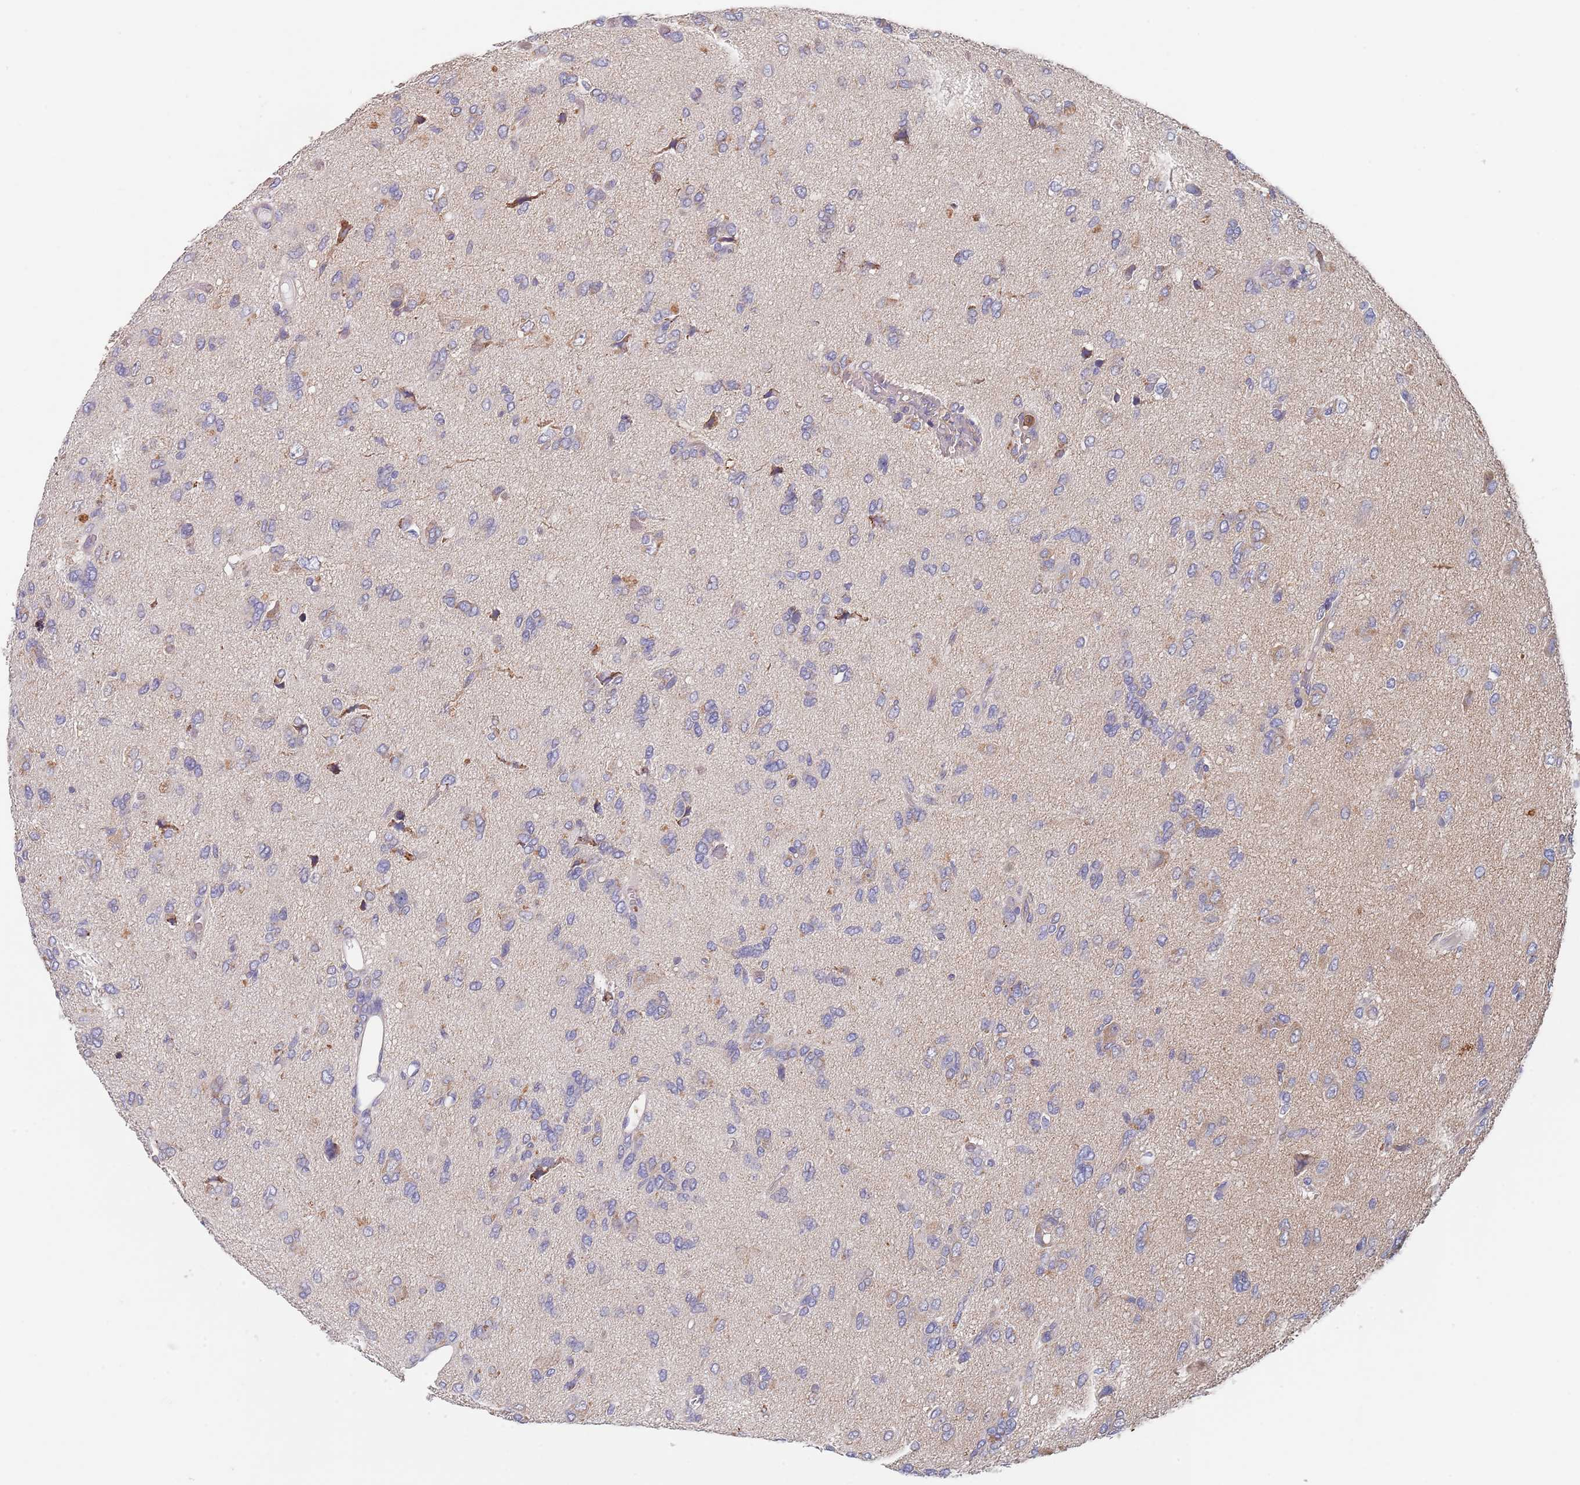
{"staining": {"intensity": "negative", "quantity": "none", "location": "none"}, "tissue": "glioma", "cell_type": "Tumor cells", "image_type": "cancer", "snomed": [{"axis": "morphology", "description": "Glioma, malignant, High grade"}, {"axis": "topography", "description": "Brain"}], "caption": "Human malignant glioma (high-grade) stained for a protein using IHC demonstrates no staining in tumor cells.", "gene": "DCUN1D3", "patient": {"sex": "female", "age": 59}}